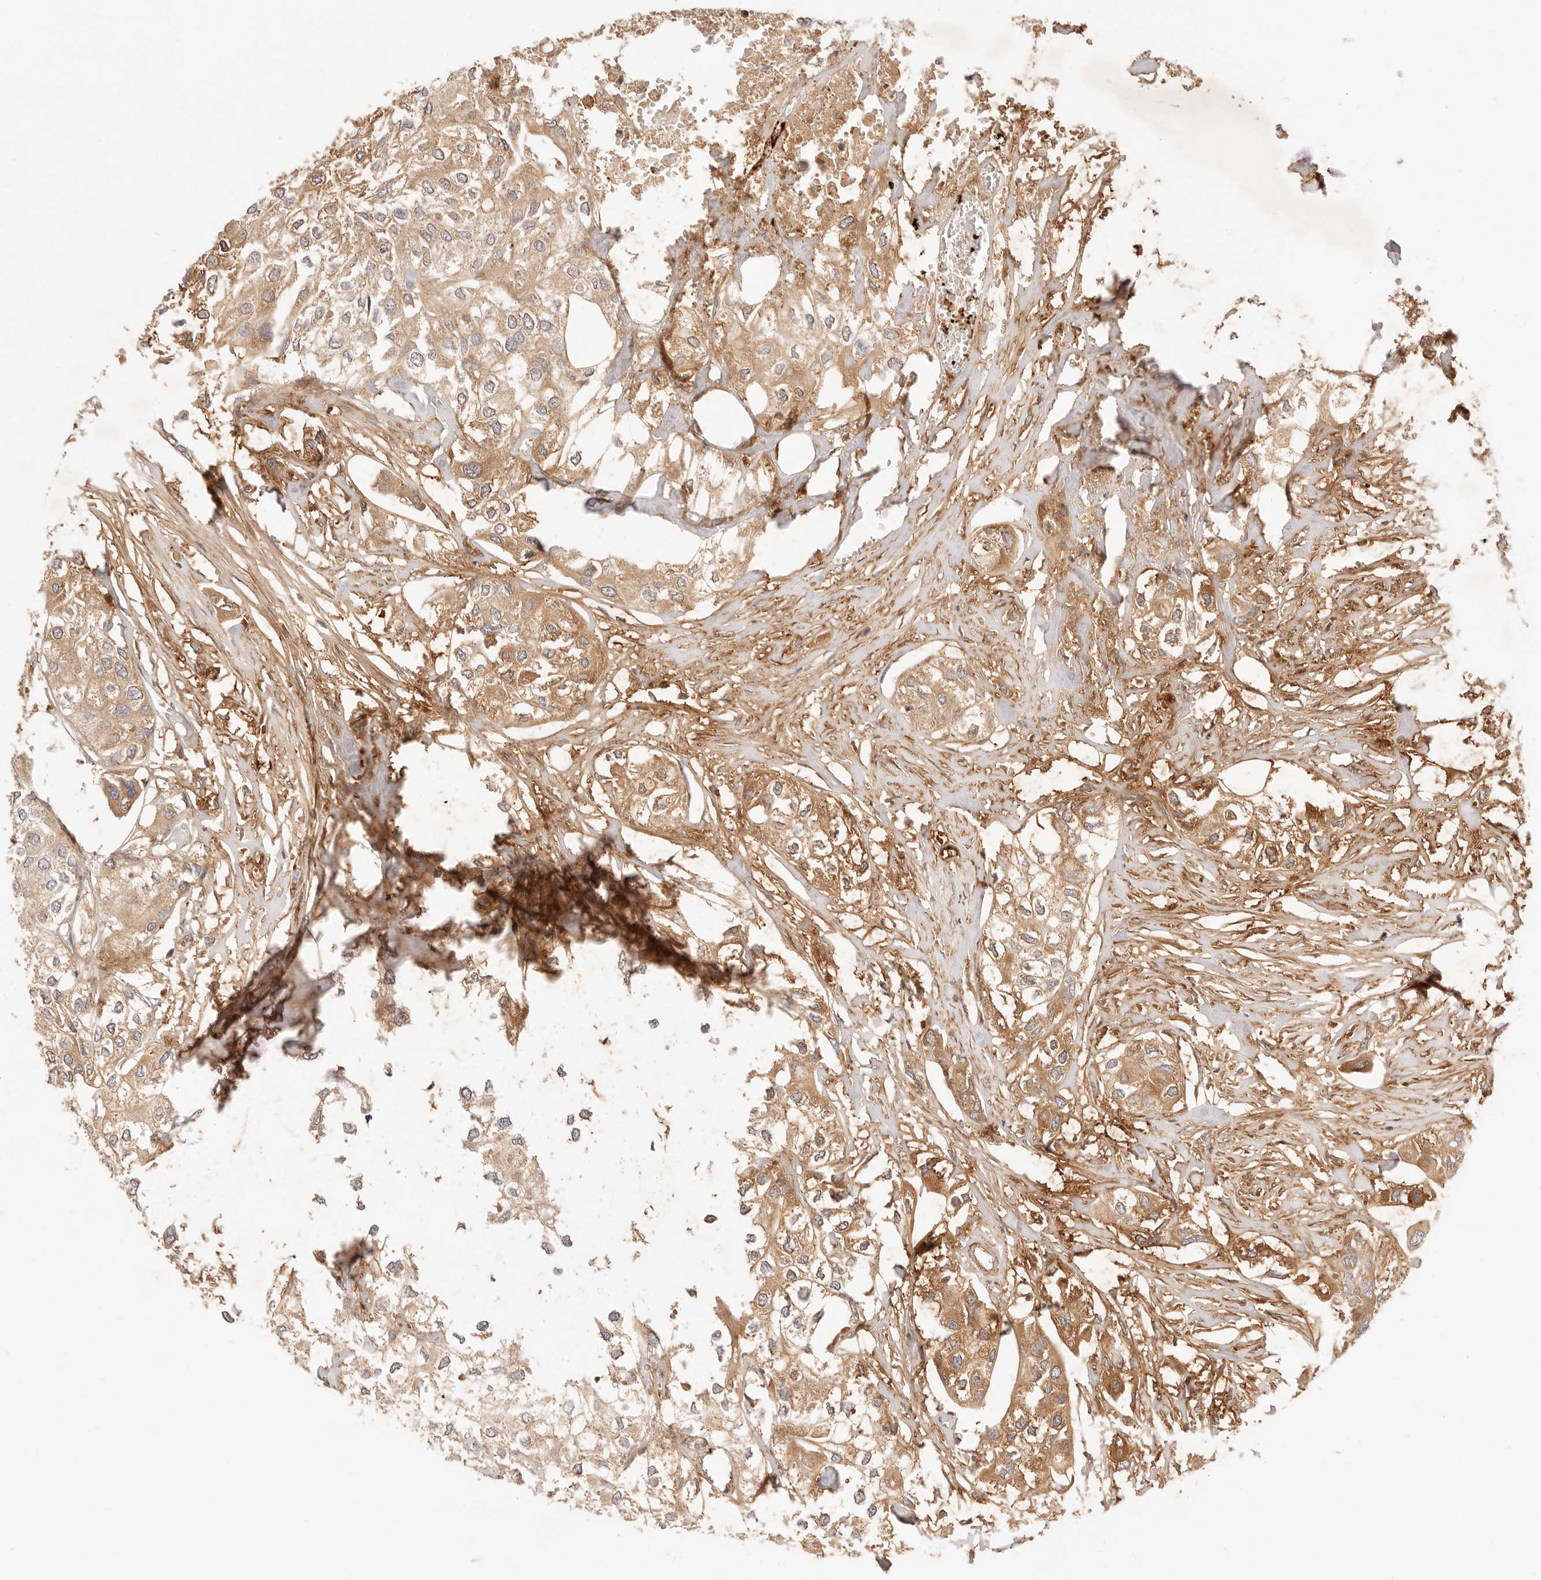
{"staining": {"intensity": "moderate", "quantity": ">75%", "location": "cytoplasmic/membranous"}, "tissue": "urothelial cancer", "cell_type": "Tumor cells", "image_type": "cancer", "snomed": [{"axis": "morphology", "description": "Urothelial carcinoma, High grade"}, {"axis": "topography", "description": "Urinary bladder"}], "caption": "IHC histopathology image of human urothelial cancer stained for a protein (brown), which exhibits medium levels of moderate cytoplasmic/membranous positivity in about >75% of tumor cells.", "gene": "UBXN10", "patient": {"sex": "male", "age": 64}}